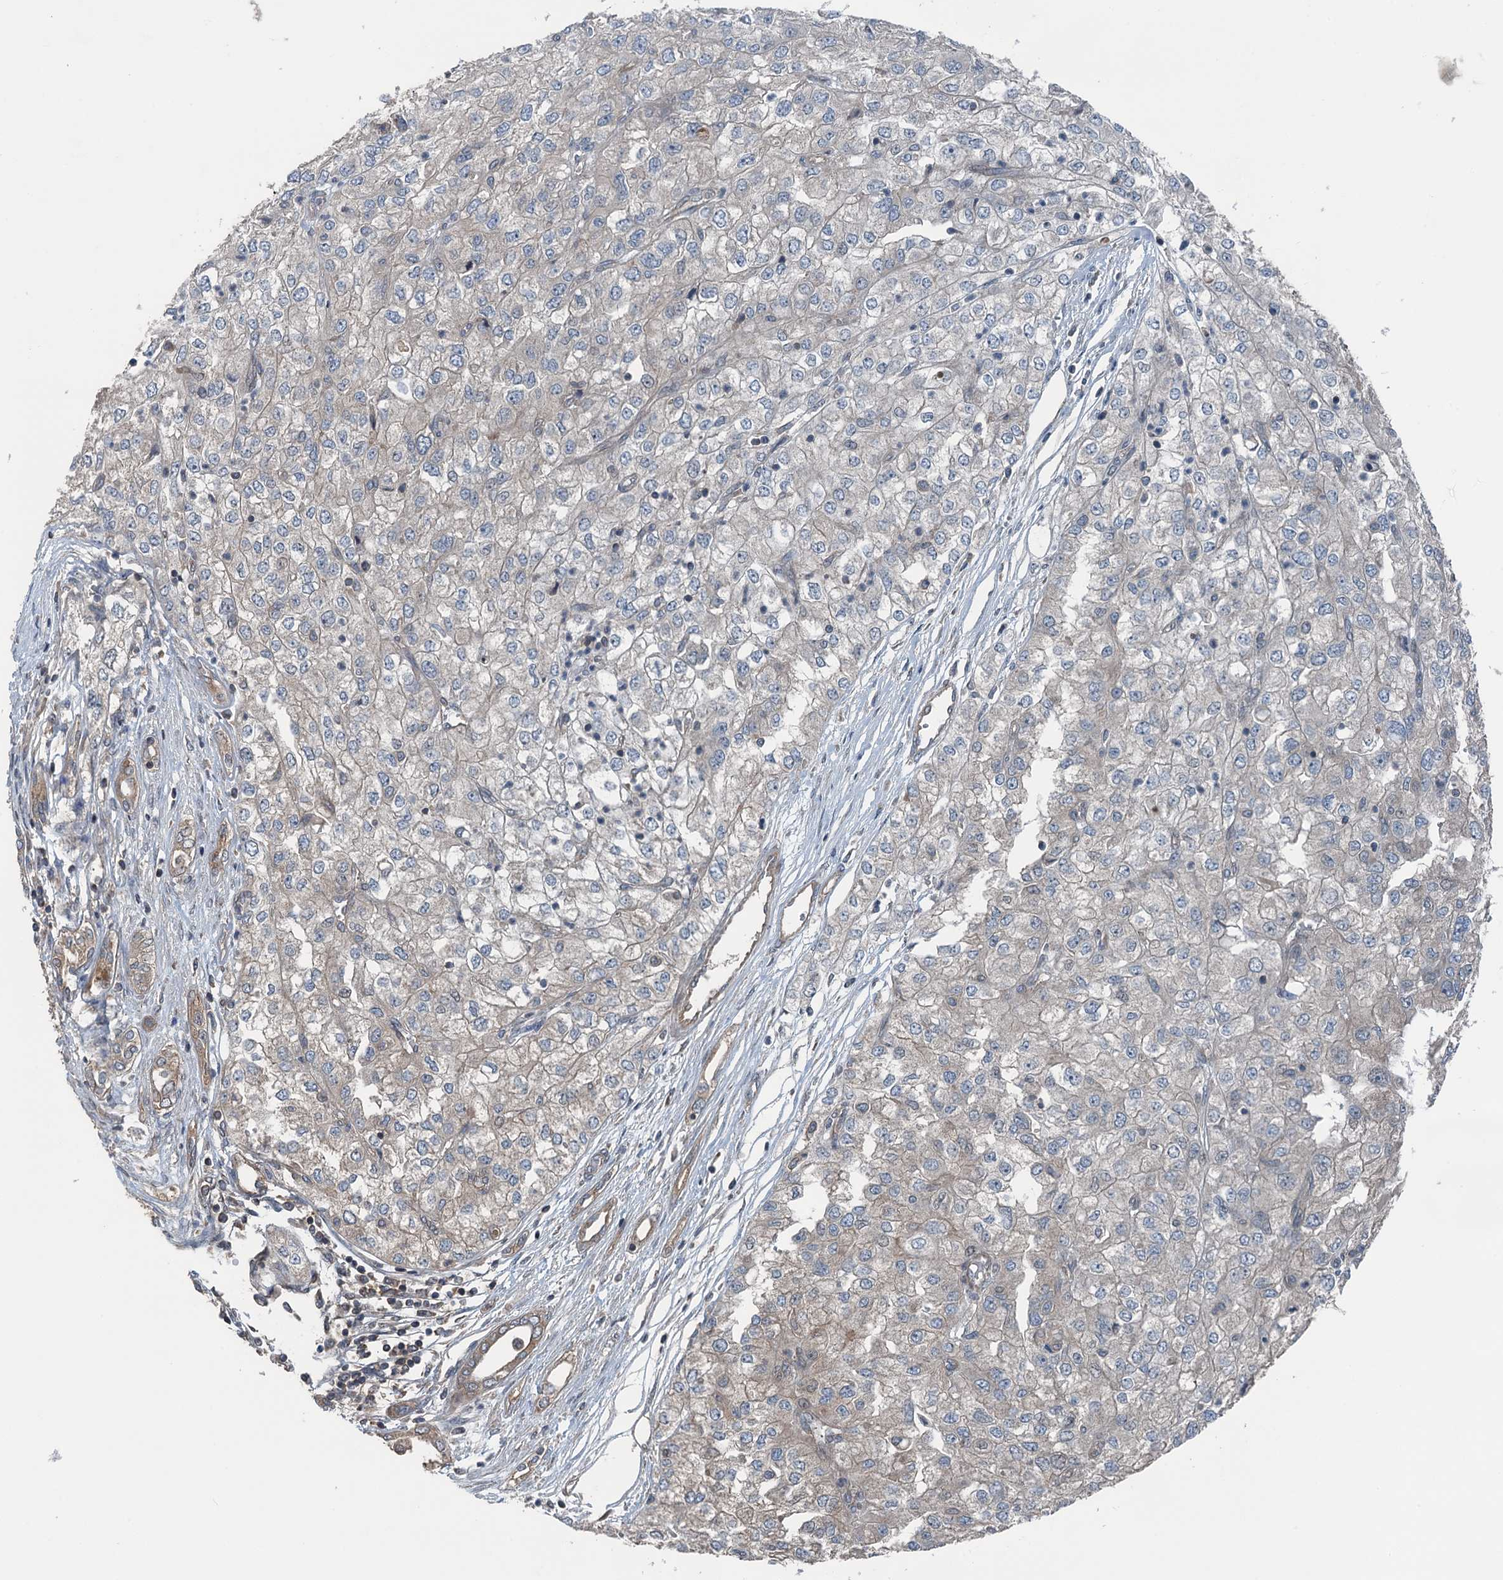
{"staining": {"intensity": "negative", "quantity": "none", "location": "none"}, "tissue": "renal cancer", "cell_type": "Tumor cells", "image_type": "cancer", "snomed": [{"axis": "morphology", "description": "Adenocarcinoma, NOS"}, {"axis": "topography", "description": "Kidney"}], "caption": "A high-resolution micrograph shows IHC staining of adenocarcinoma (renal), which demonstrates no significant staining in tumor cells. (Immunohistochemistry (ihc), brightfield microscopy, high magnification).", "gene": "TRAPPC8", "patient": {"sex": "female", "age": 54}}